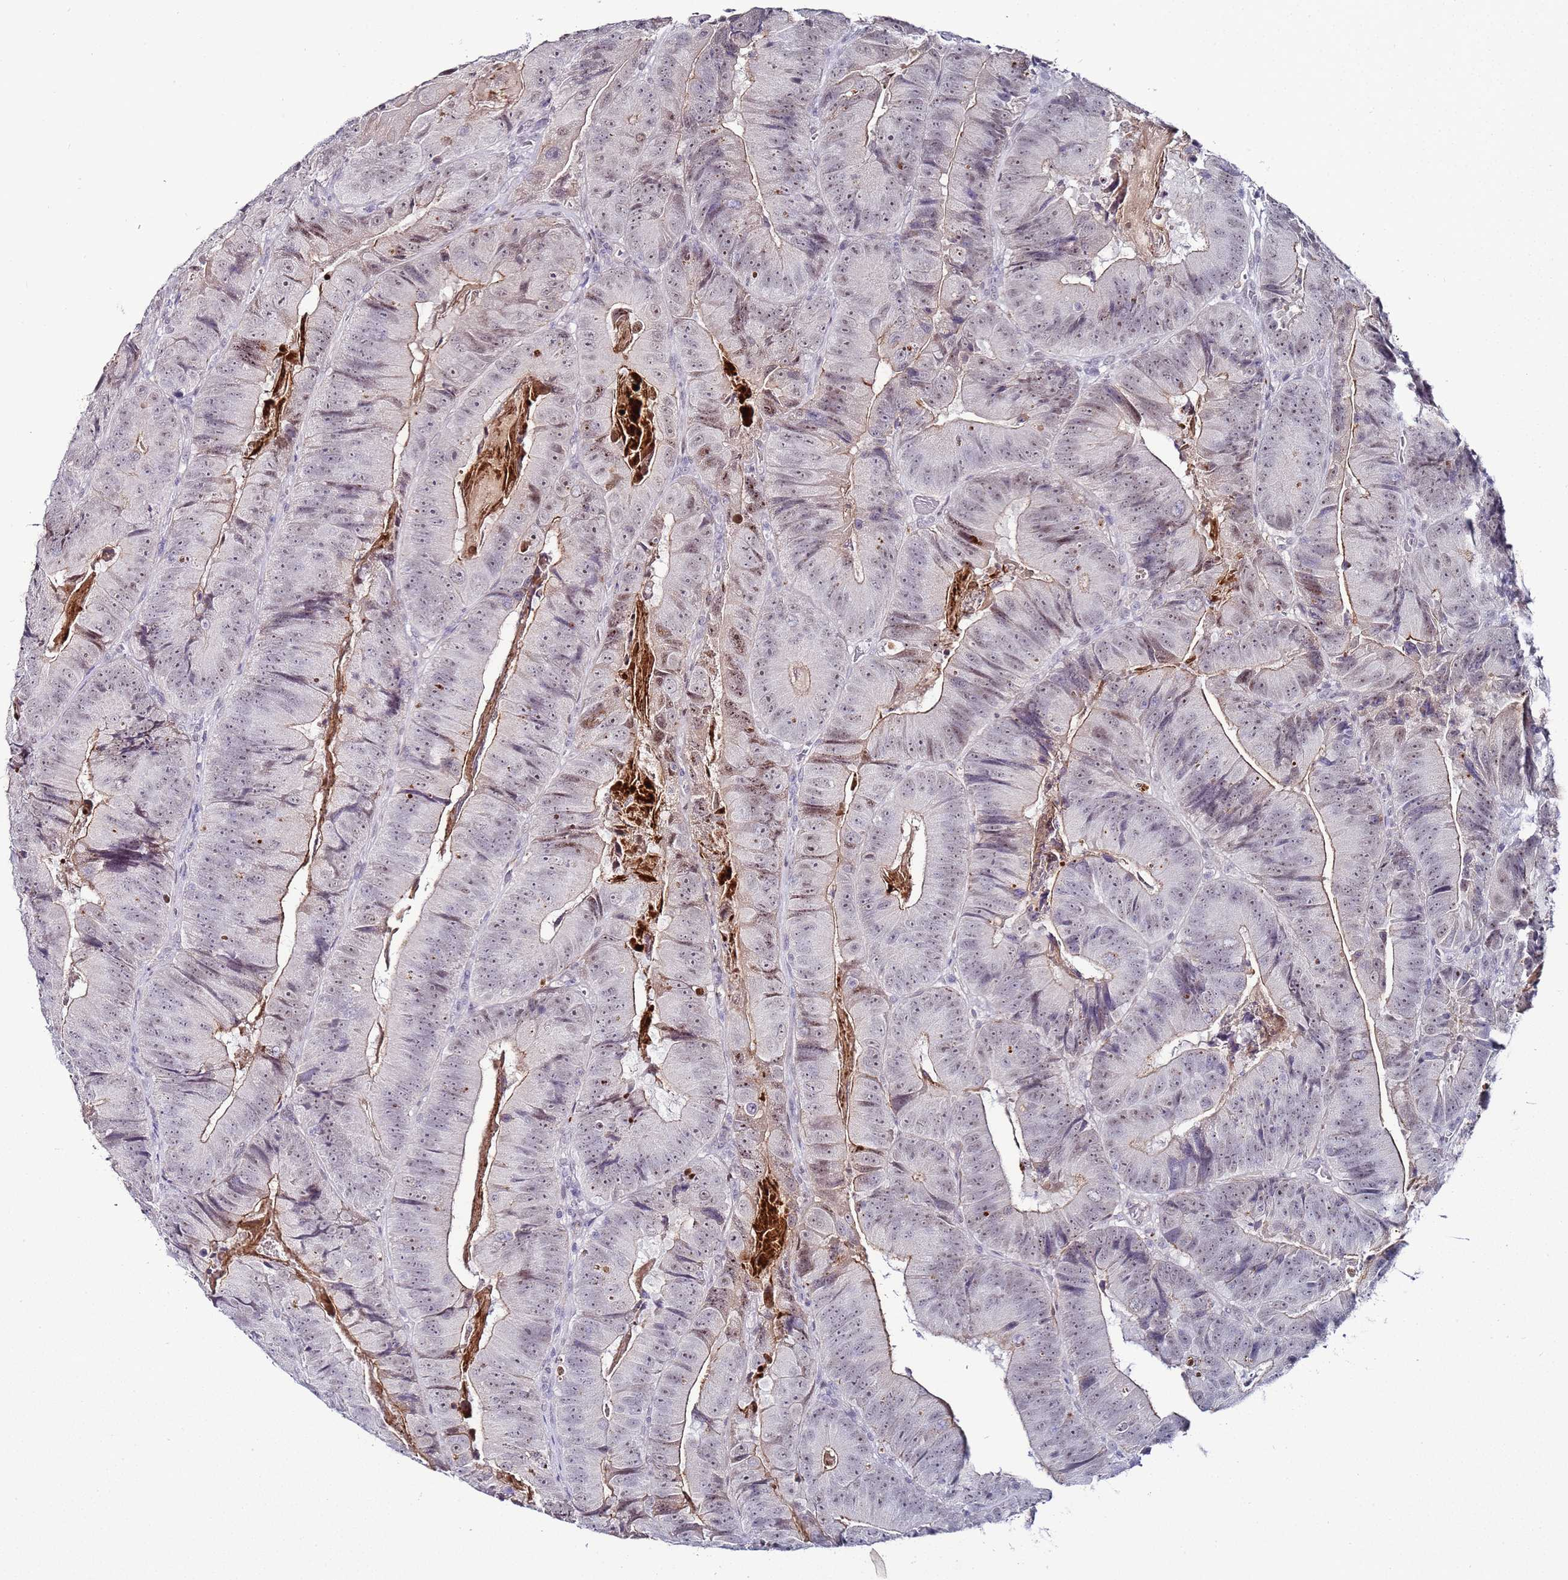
{"staining": {"intensity": "weak", "quantity": "25%-75%", "location": "cytoplasmic/membranous,nuclear"}, "tissue": "colorectal cancer", "cell_type": "Tumor cells", "image_type": "cancer", "snomed": [{"axis": "morphology", "description": "Adenocarcinoma, NOS"}, {"axis": "topography", "description": "Colon"}], "caption": "Immunohistochemical staining of colorectal cancer shows low levels of weak cytoplasmic/membranous and nuclear positivity in approximately 25%-75% of tumor cells.", "gene": "PSMA7", "patient": {"sex": "female", "age": 86}}